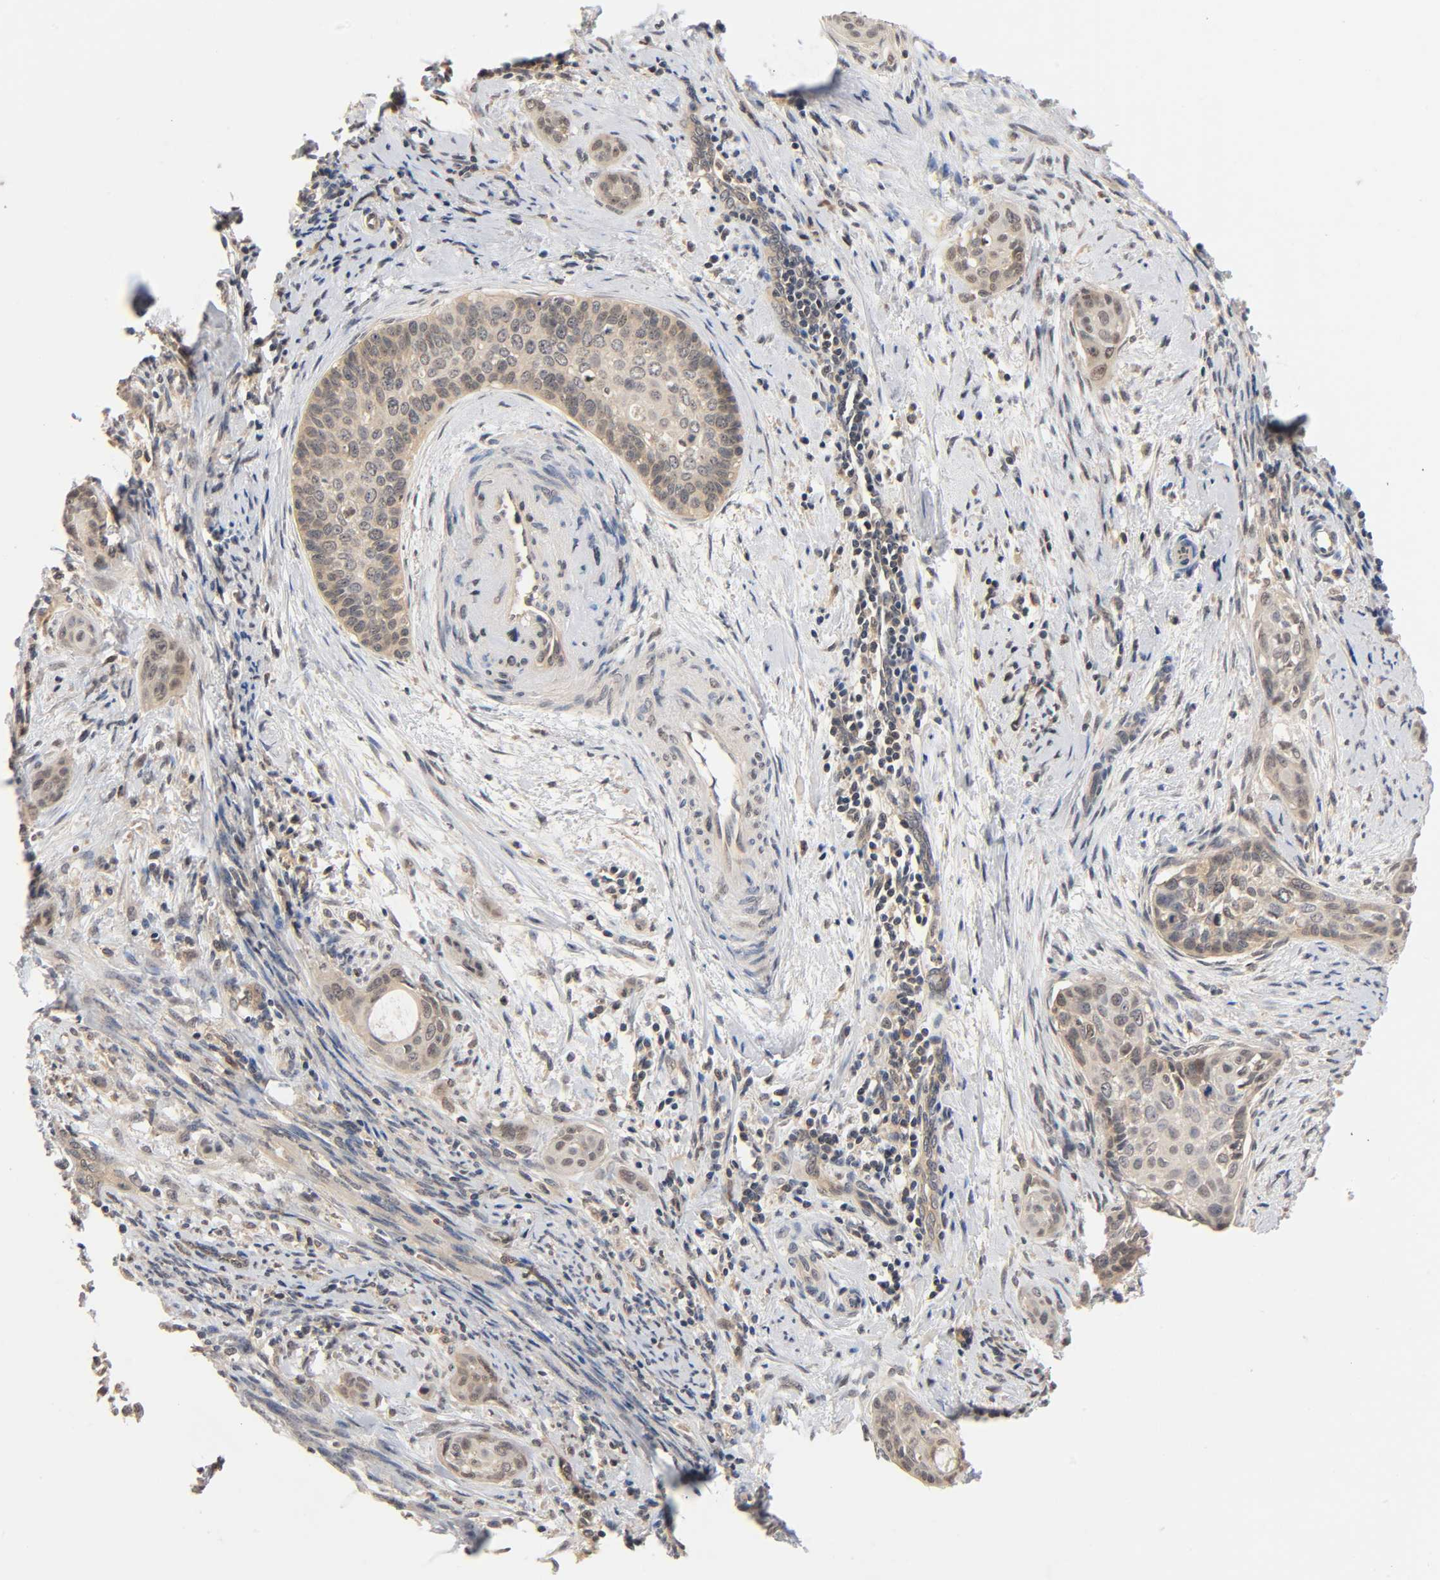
{"staining": {"intensity": "weak", "quantity": ">75%", "location": "cytoplasmic/membranous"}, "tissue": "cervical cancer", "cell_type": "Tumor cells", "image_type": "cancer", "snomed": [{"axis": "morphology", "description": "Squamous cell carcinoma, NOS"}, {"axis": "topography", "description": "Cervix"}], "caption": "Immunohistochemistry (IHC) (DAB (3,3'-diaminobenzidine)) staining of squamous cell carcinoma (cervical) displays weak cytoplasmic/membranous protein expression in about >75% of tumor cells. The protein is stained brown, and the nuclei are stained in blue (DAB IHC with brightfield microscopy, high magnification).", "gene": "PRKAB1", "patient": {"sex": "female", "age": 33}}